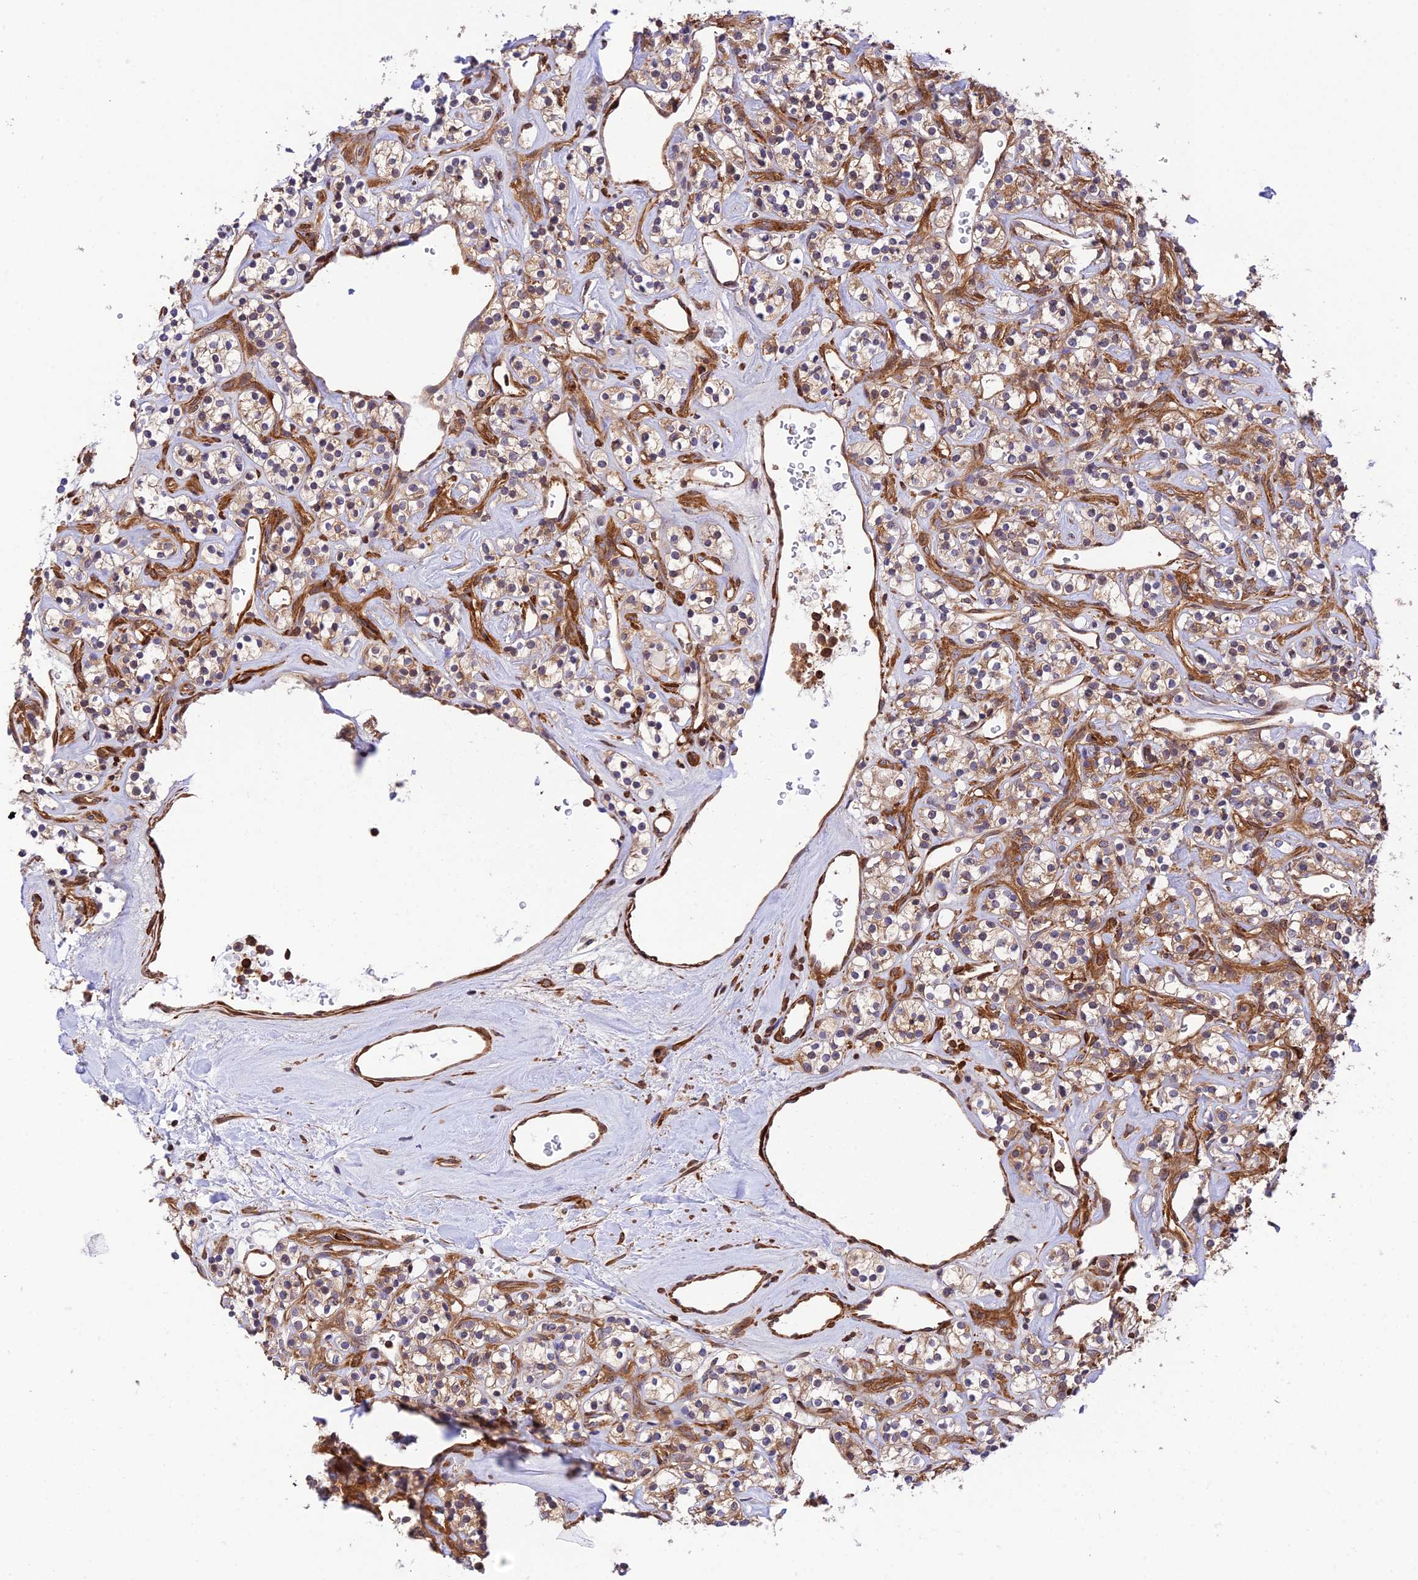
{"staining": {"intensity": "weak", "quantity": "25%-75%", "location": "cytoplasmic/membranous"}, "tissue": "renal cancer", "cell_type": "Tumor cells", "image_type": "cancer", "snomed": [{"axis": "morphology", "description": "Adenocarcinoma, NOS"}, {"axis": "topography", "description": "Kidney"}], "caption": "Approximately 25%-75% of tumor cells in renal cancer show weak cytoplasmic/membranous protein positivity as visualized by brown immunohistochemical staining.", "gene": "EVI5L", "patient": {"sex": "male", "age": 77}}